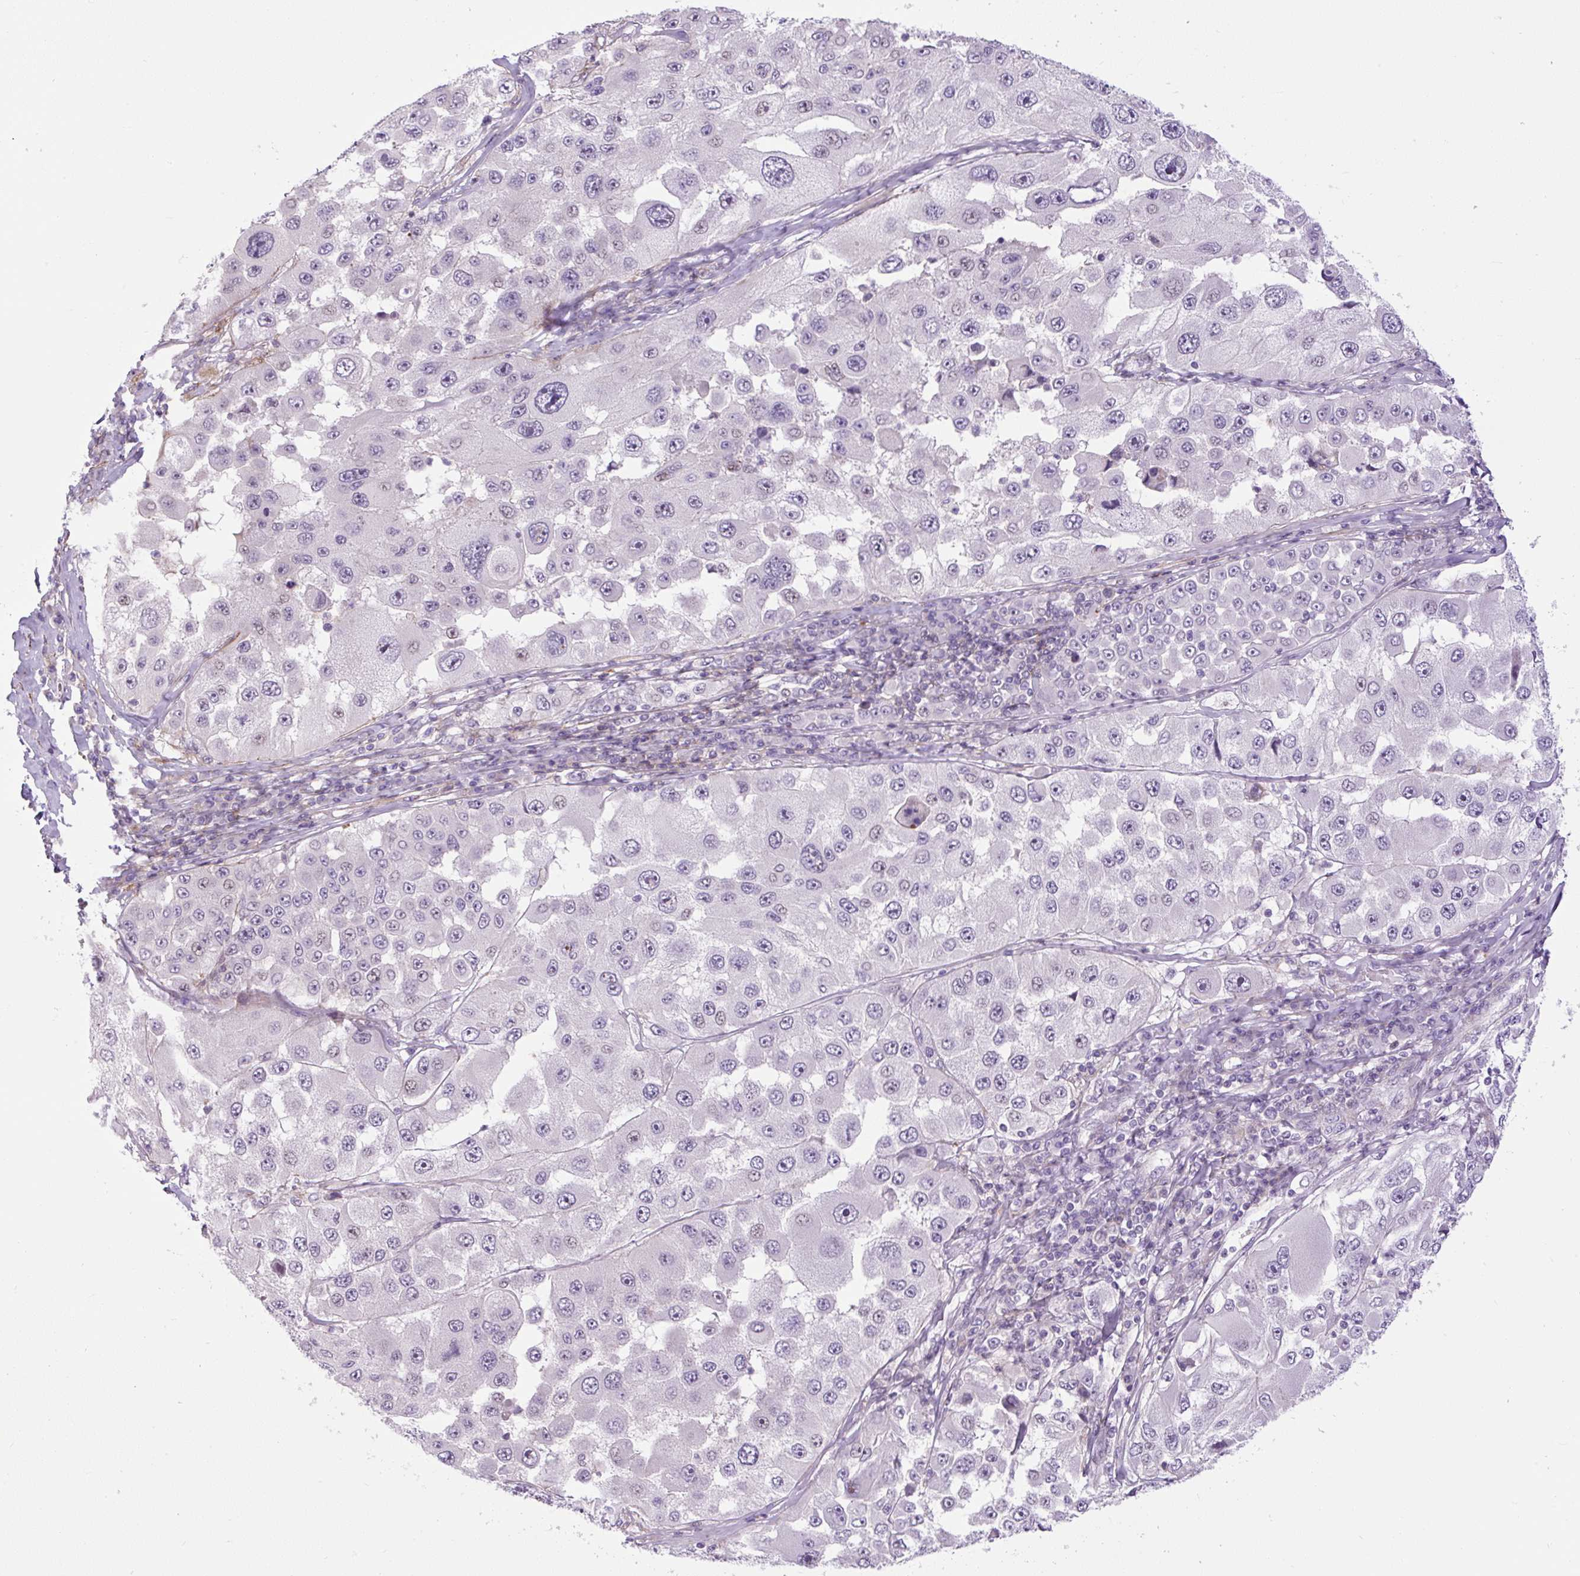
{"staining": {"intensity": "negative", "quantity": "none", "location": "none"}, "tissue": "melanoma", "cell_type": "Tumor cells", "image_type": "cancer", "snomed": [{"axis": "morphology", "description": "Malignant melanoma, Metastatic site"}, {"axis": "topography", "description": "Lymph node"}], "caption": "Immunohistochemistry (IHC) histopathology image of neoplastic tissue: malignant melanoma (metastatic site) stained with DAB (3,3'-diaminobenzidine) demonstrates no significant protein expression in tumor cells. (Brightfield microscopy of DAB immunohistochemistry (IHC) at high magnification).", "gene": "ZNF197", "patient": {"sex": "male", "age": 62}}